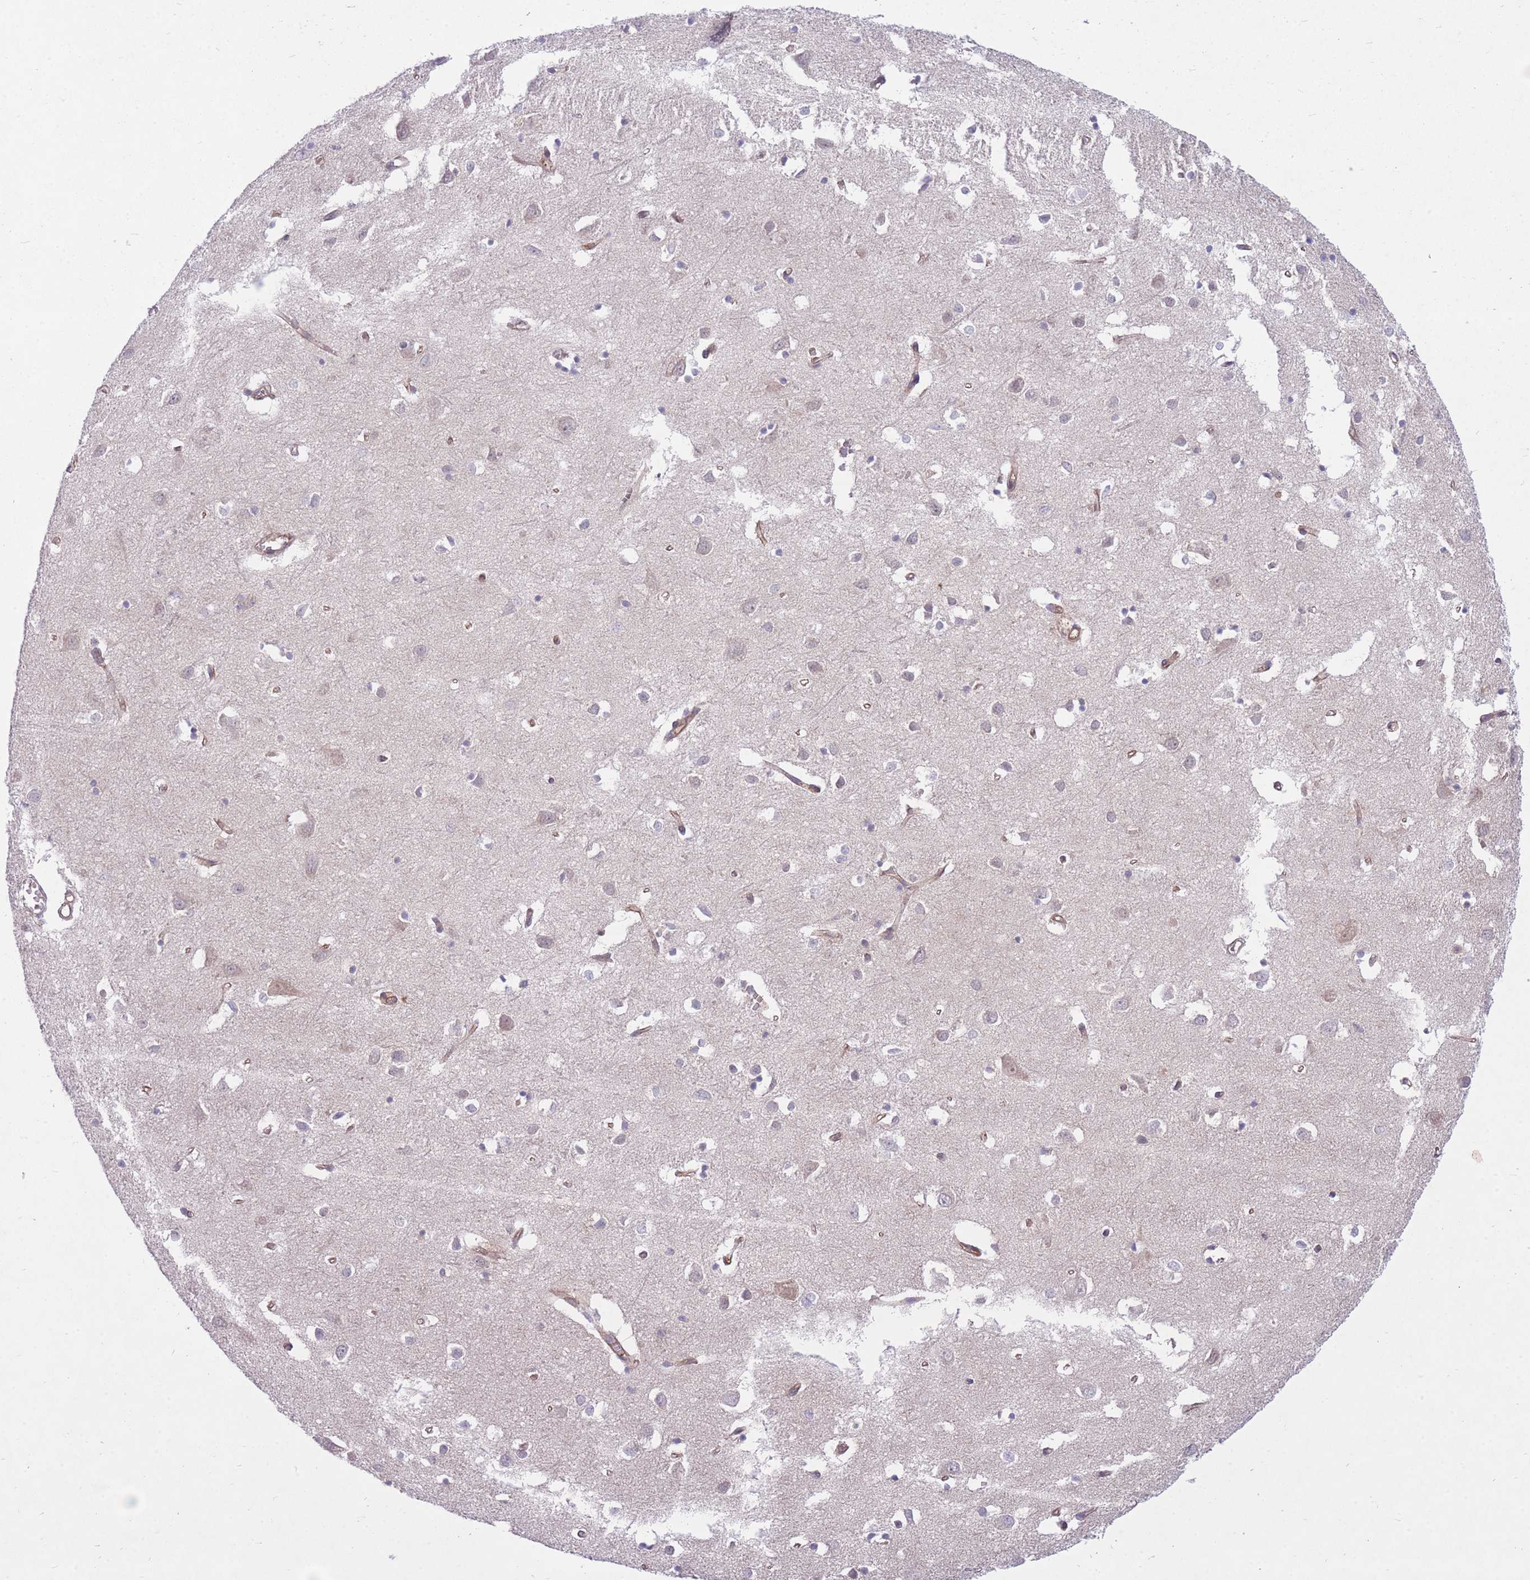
{"staining": {"intensity": "moderate", "quantity": ">75%", "location": "cytoplasmic/membranous"}, "tissue": "cerebral cortex", "cell_type": "Endothelial cells", "image_type": "normal", "snomed": [{"axis": "morphology", "description": "Normal tissue, NOS"}, {"axis": "topography", "description": "Cerebral cortex"}], "caption": "Protein expression analysis of normal human cerebral cortex reveals moderate cytoplasmic/membranous expression in approximately >75% of endothelial cells. (DAB IHC with brightfield microscopy, high magnification).", "gene": "GGA1", "patient": {"sex": "female", "age": 64}}